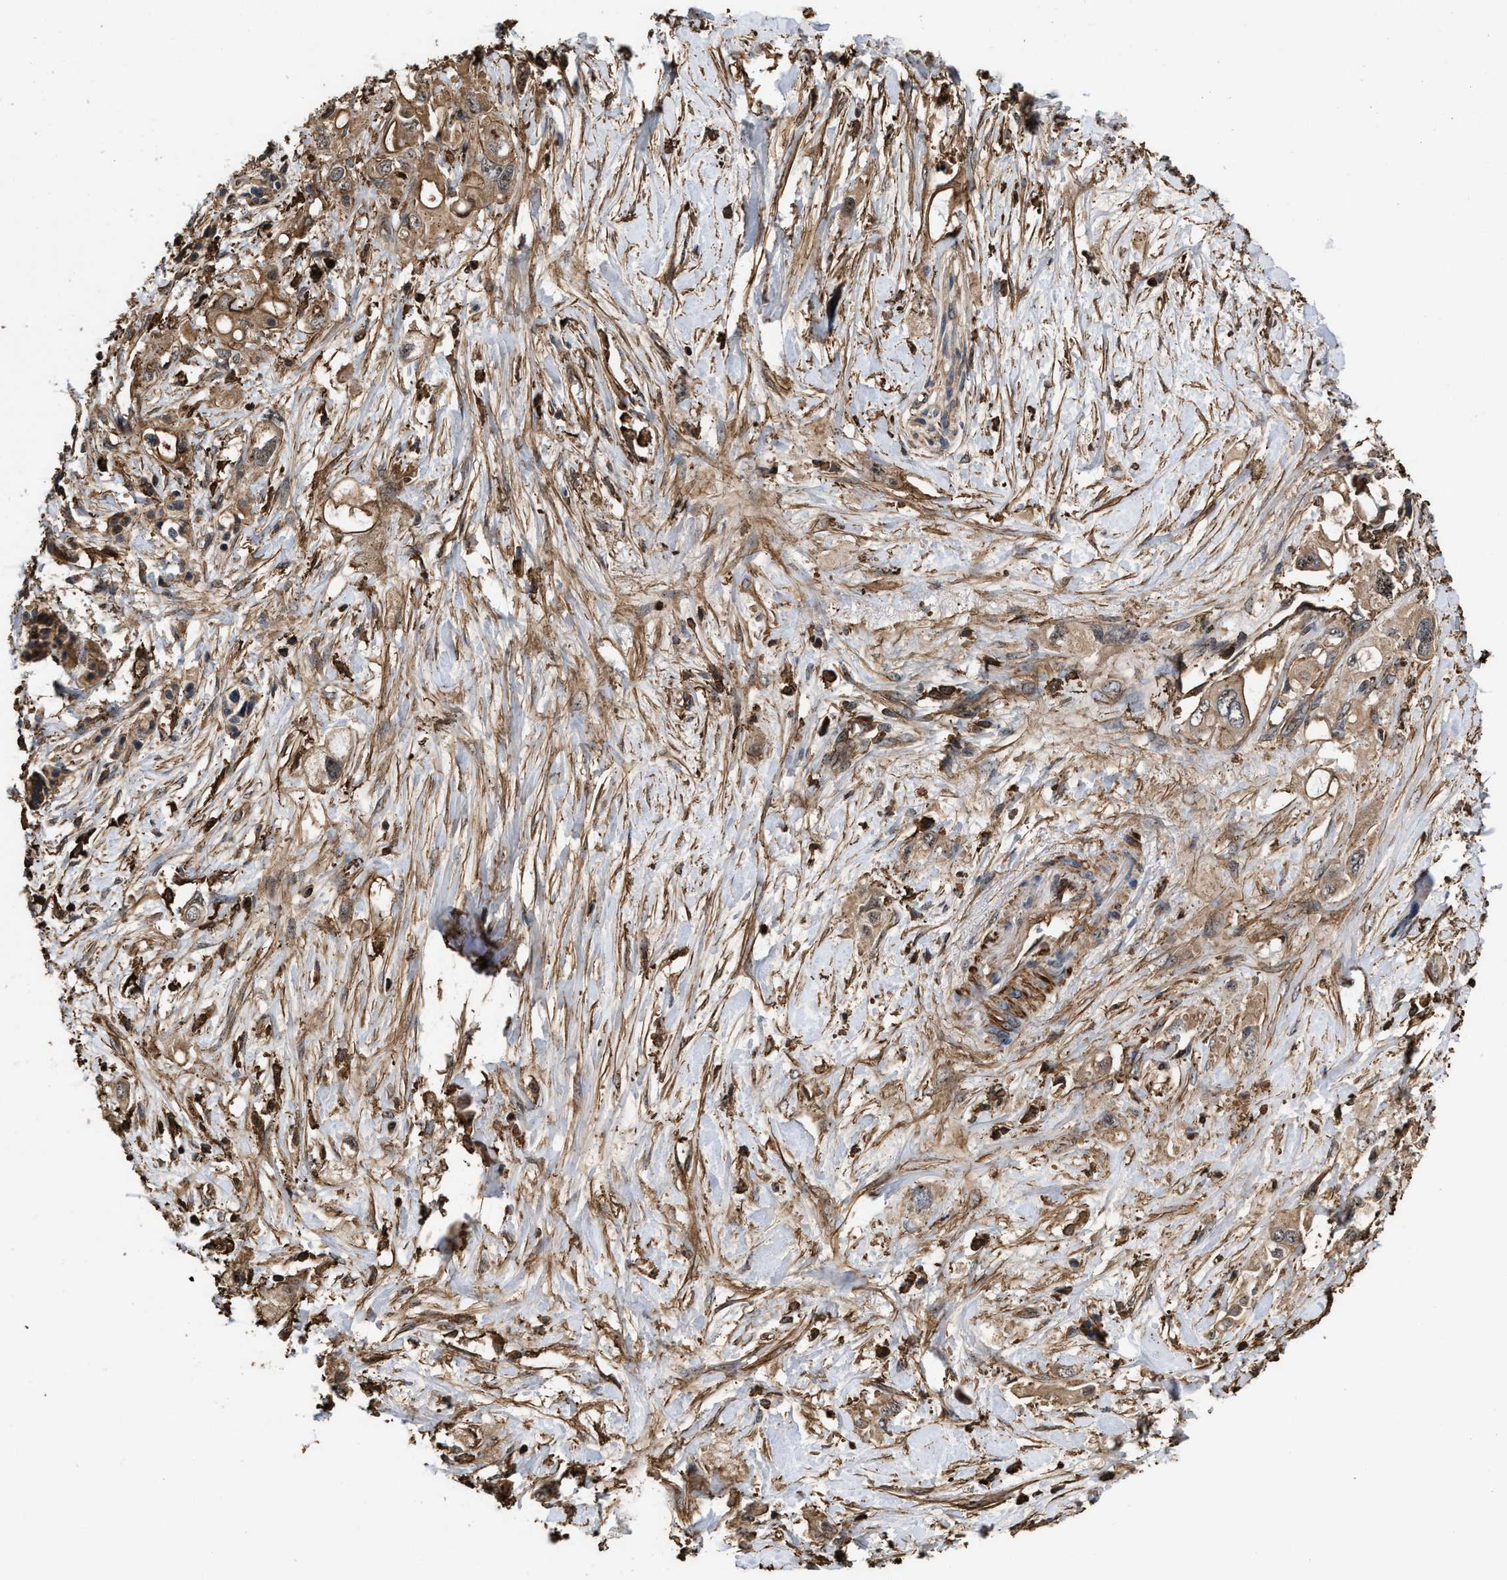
{"staining": {"intensity": "weak", "quantity": ">75%", "location": "cytoplasmic/membranous"}, "tissue": "pancreatic cancer", "cell_type": "Tumor cells", "image_type": "cancer", "snomed": [{"axis": "morphology", "description": "Adenocarcinoma, NOS"}, {"axis": "topography", "description": "Pancreas"}], "caption": "Adenocarcinoma (pancreatic) was stained to show a protein in brown. There is low levels of weak cytoplasmic/membranous positivity in about >75% of tumor cells.", "gene": "KBTBD2", "patient": {"sex": "female", "age": 56}}